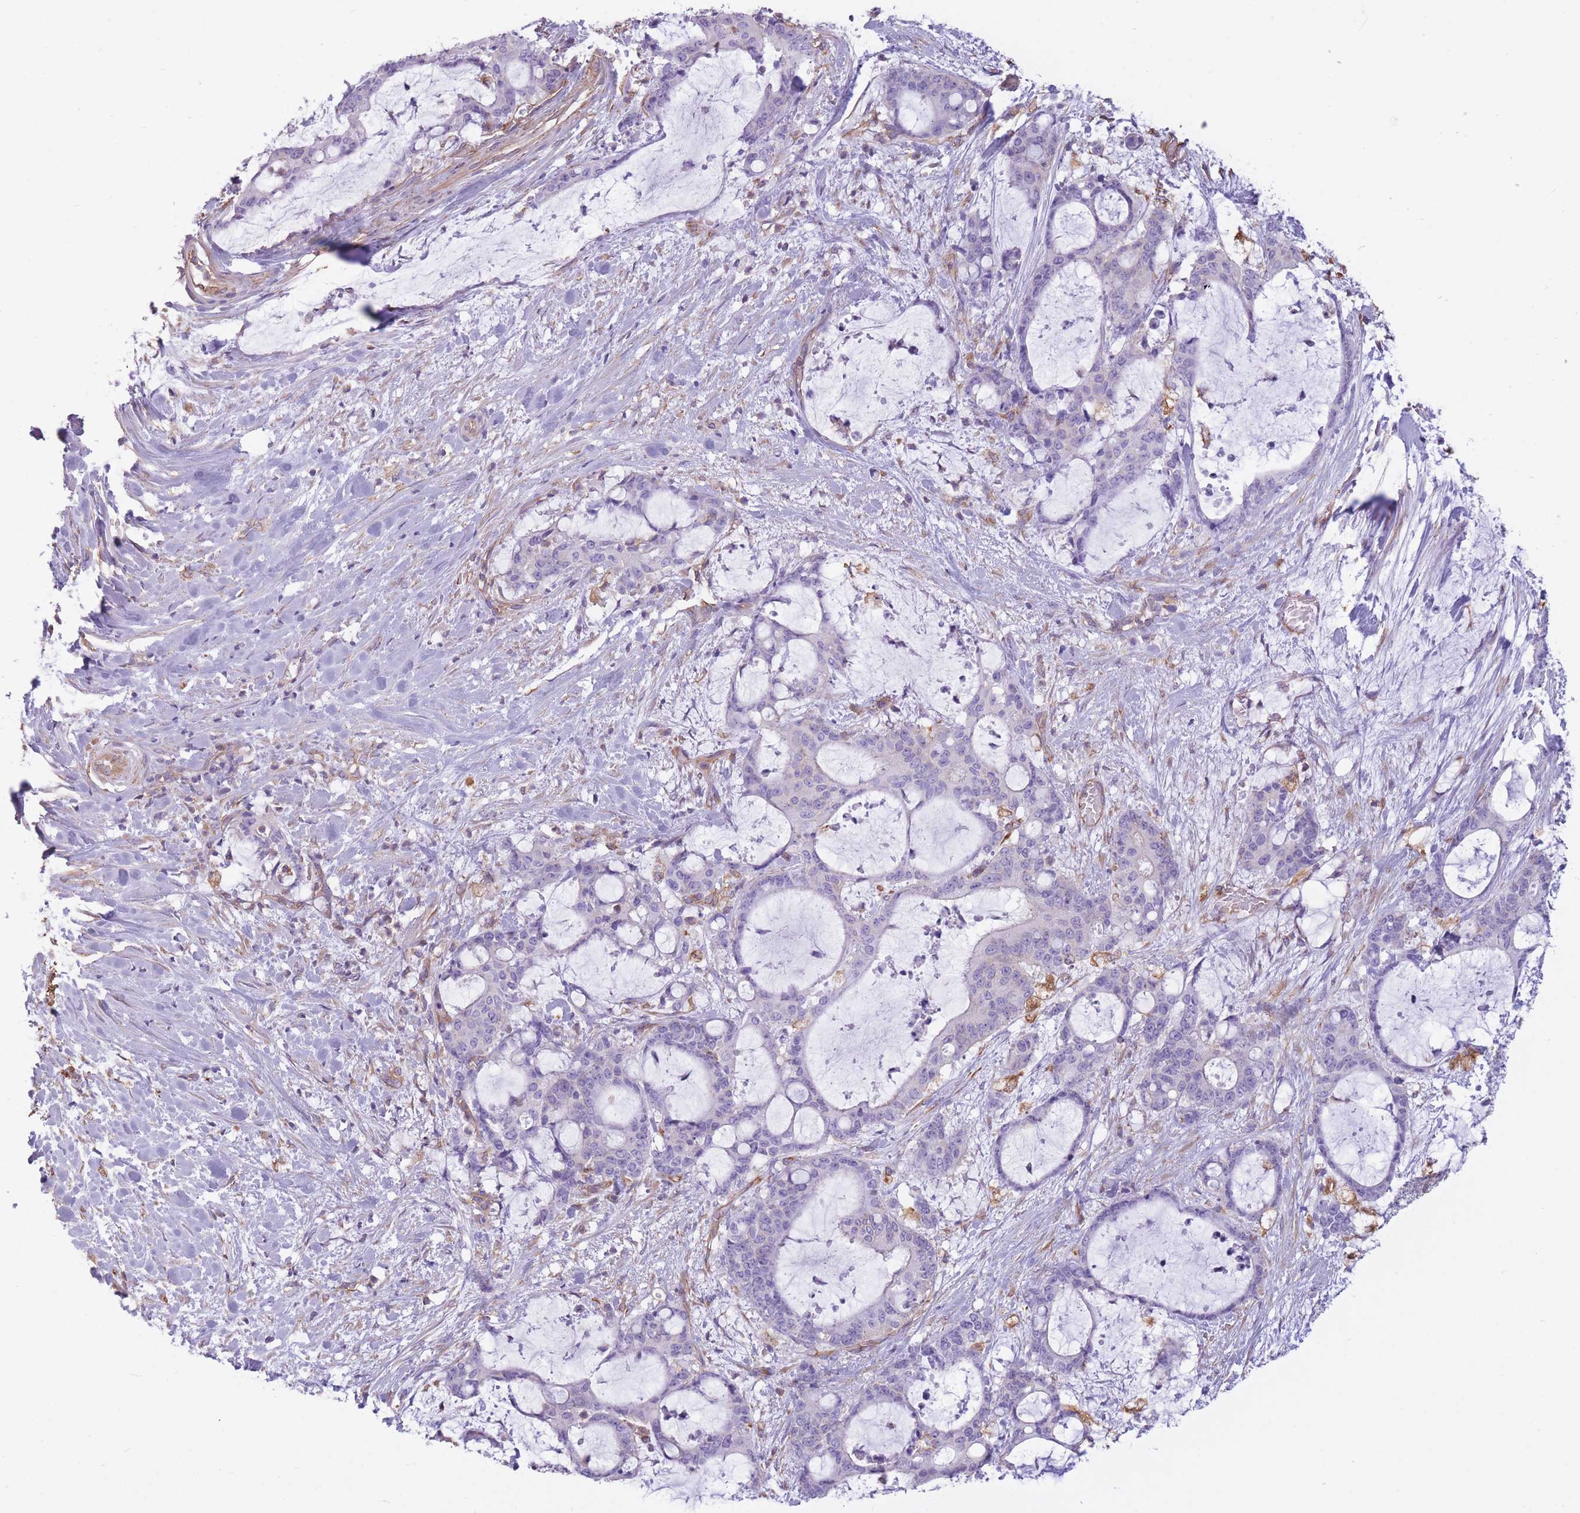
{"staining": {"intensity": "negative", "quantity": "none", "location": "none"}, "tissue": "liver cancer", "cell_type": "Tumor cells", "image_type": "cancer", "snomed": [{"axis": "morphology", "description": "Normal tissue, NOS"}, {"axis": "morphology", "description": "Cholangiocarcinoma"}, {"axis": "topography", "description": "Liver"}, {"axis": "topography", "description": "Peripheral nerve tissue"}], "caption": "Immunohistochemical staining of liver cancer exhibits no significant positivity in tumor cells.", "gene": "ADD1", "patient": {"sex": "female", "age": 73}}